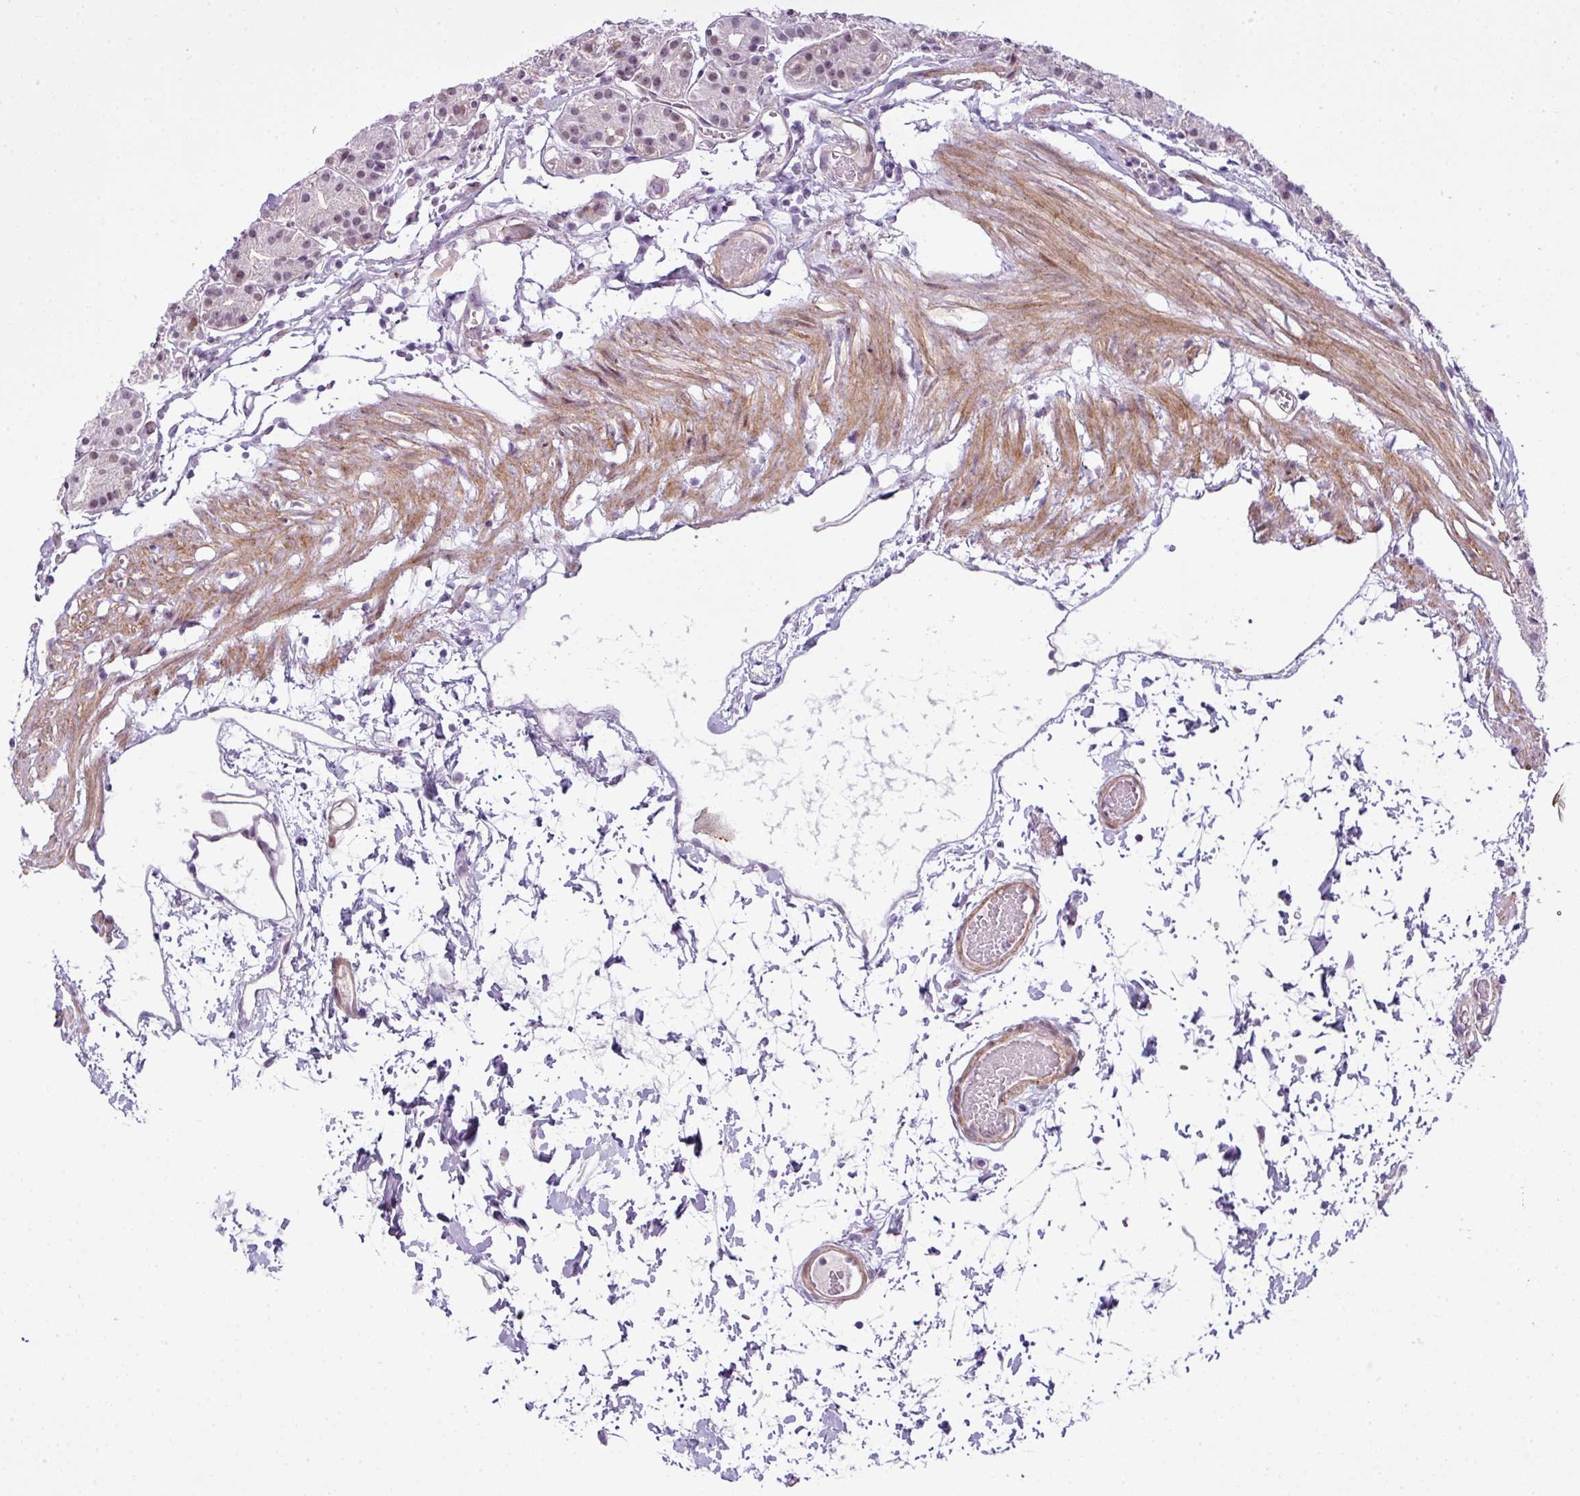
{"staining": {"intensity": "weak", "quantity": "25%-75%", "location": "cytoplasmic/membranous,nuclear"}, "tissue": "stomach", "cell_type": "Glandular cells", "image_type": "normal", "snomed": [{"axis": "morphology", "description": "Normal tissue, NOS"}, {"axis": "topography", "description": "Stomach"}], "caption": "A histopathology image of stomach stained for a protein exhibits weak cytoplasmic/membranous,nuclear brown staining in glandular cells. (DAB (3,3'-diaminobenzidine) IHC with brightfield microscopy, high magnification).", "gene": "ZNF688", "patient": {"sex": "female", "age": 57}}